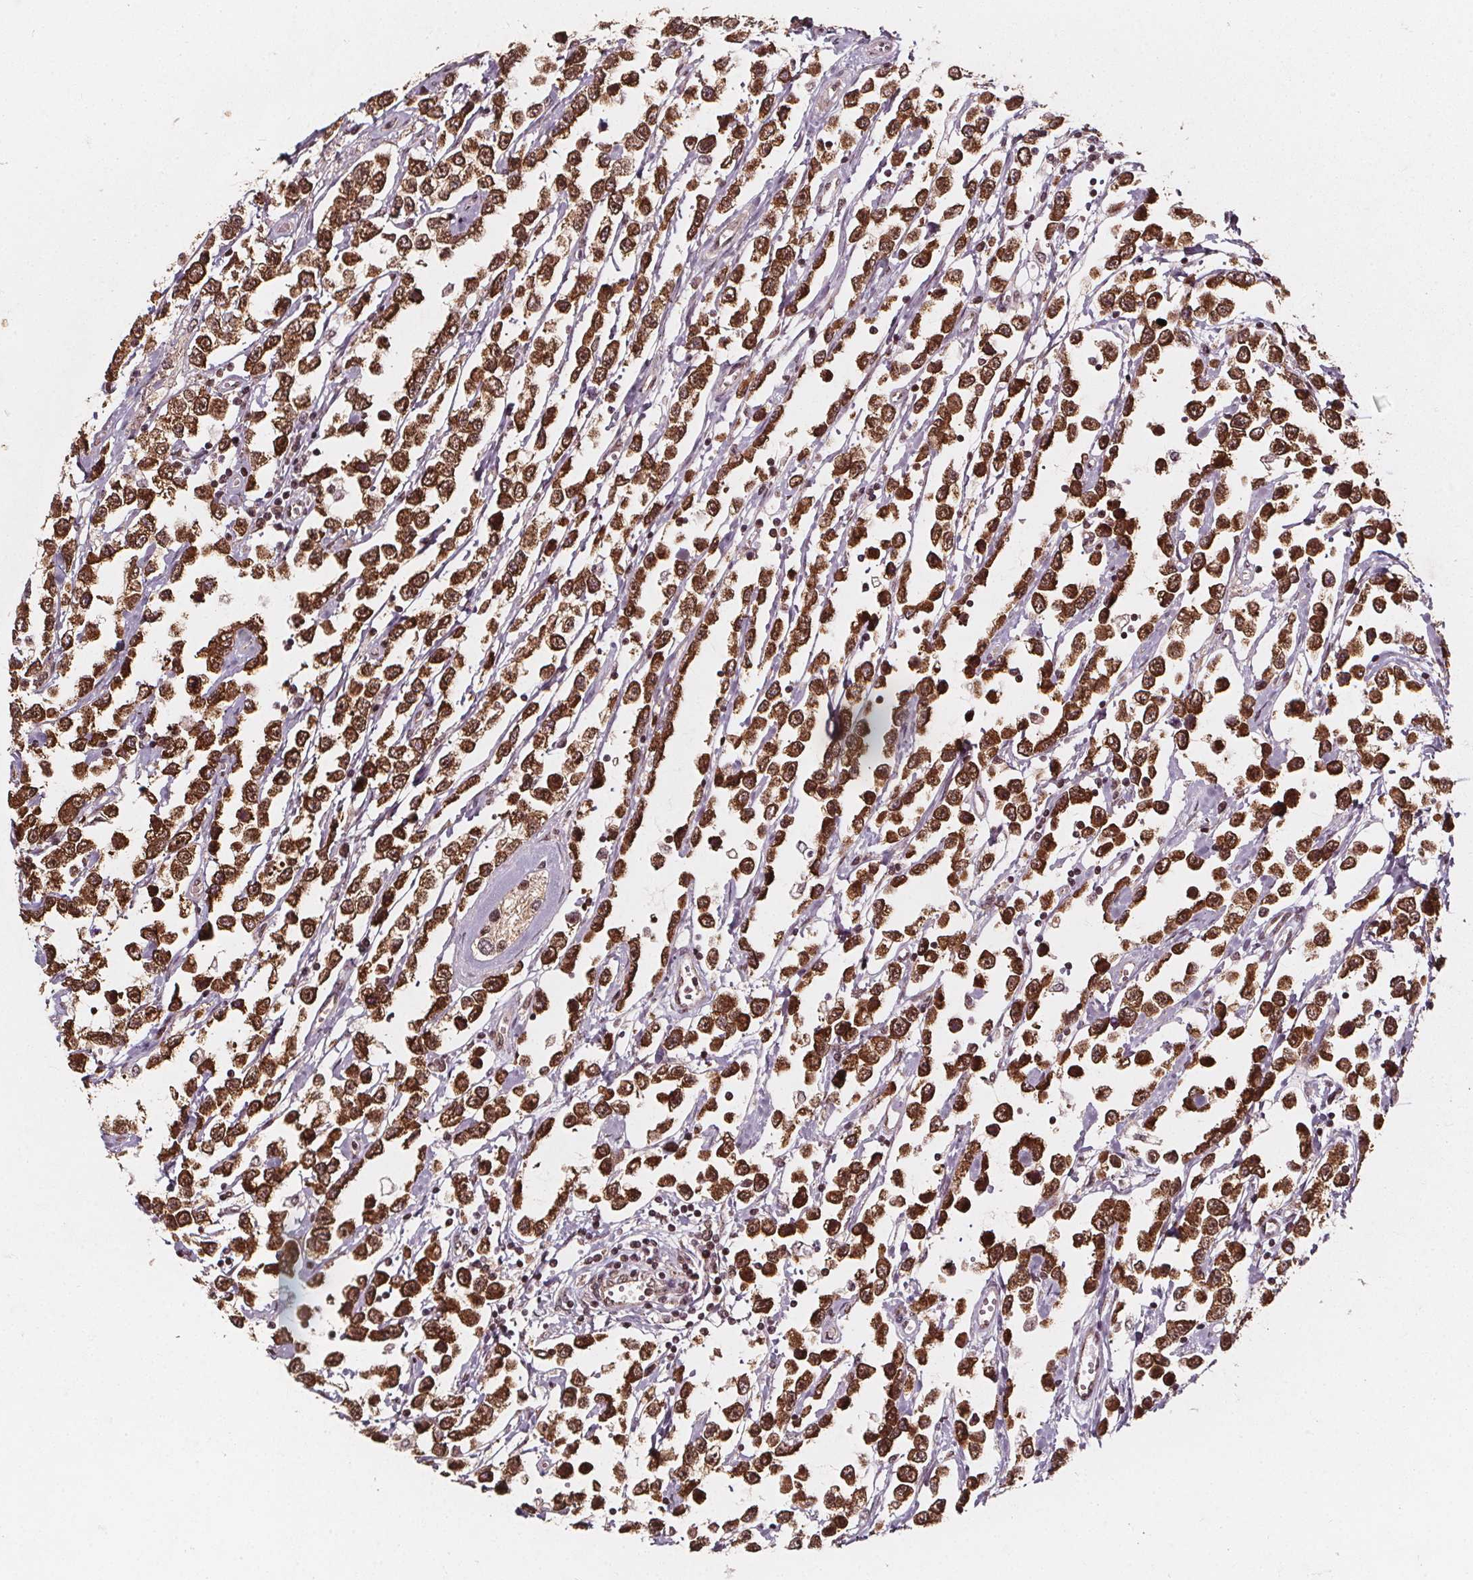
{"staining": {"intensity": "strong", "quantity": ">75%", "location": "cytoplasmic/membranous,nuclear"}, "tissue": "testis cancer", "cell_type": "Tumor cells", "image_type": "cancer", "snomed": [{"axis": "morphology", "description": "Seminoma, NOS"}, {"axis": "topography", "description": "Testis"}], "caption": "IHC of testis seminoma reveals high levels of strong cytoplasmic/membranous and nuclear expression in approximately >75% of tumor cells.", "gene": "SMN1", "patient": {"sex": "male", "age": 34}}